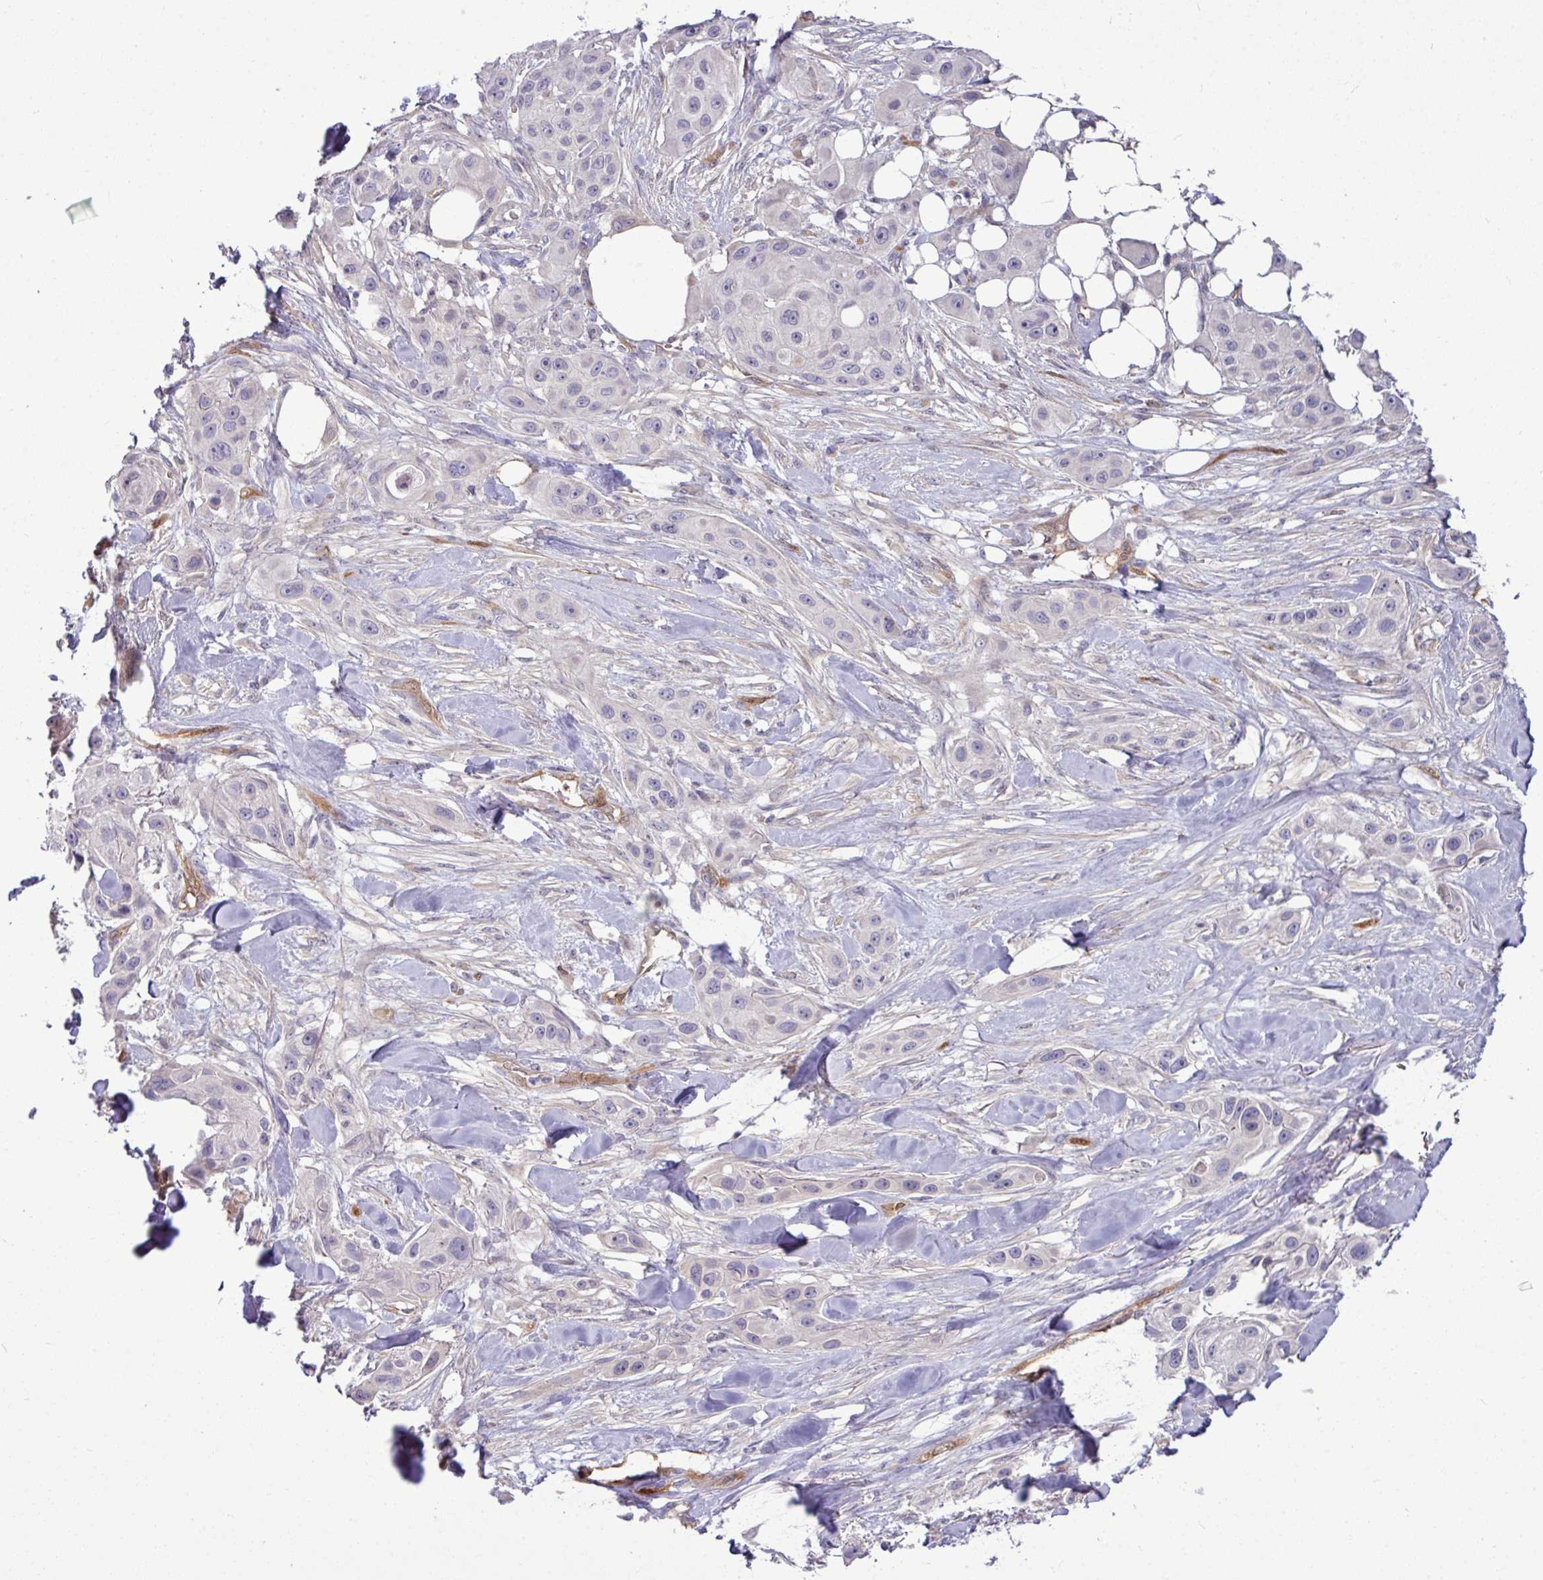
{"staining": {"intensity": "negative", "quantity": "none", "location": "none"}, "tissue": "skin cancer", "cell_type": "Tumor cells", "image_type": "cancer", "snomed": [{"axis": "morphology", "description": "Squamous cell carcinoma, NOS"}, {"axis": "topography", "description": "Skin"}], "caption": "Photomicrograph shows no significant protein staining in tumor cells of skin cancer. (DAB immunohistochemistry (IHC) visualized using brightfield microscopy, high magnification).", "gene": "B4GALNT4", "patient": {"sex": "male", "age": 63}}